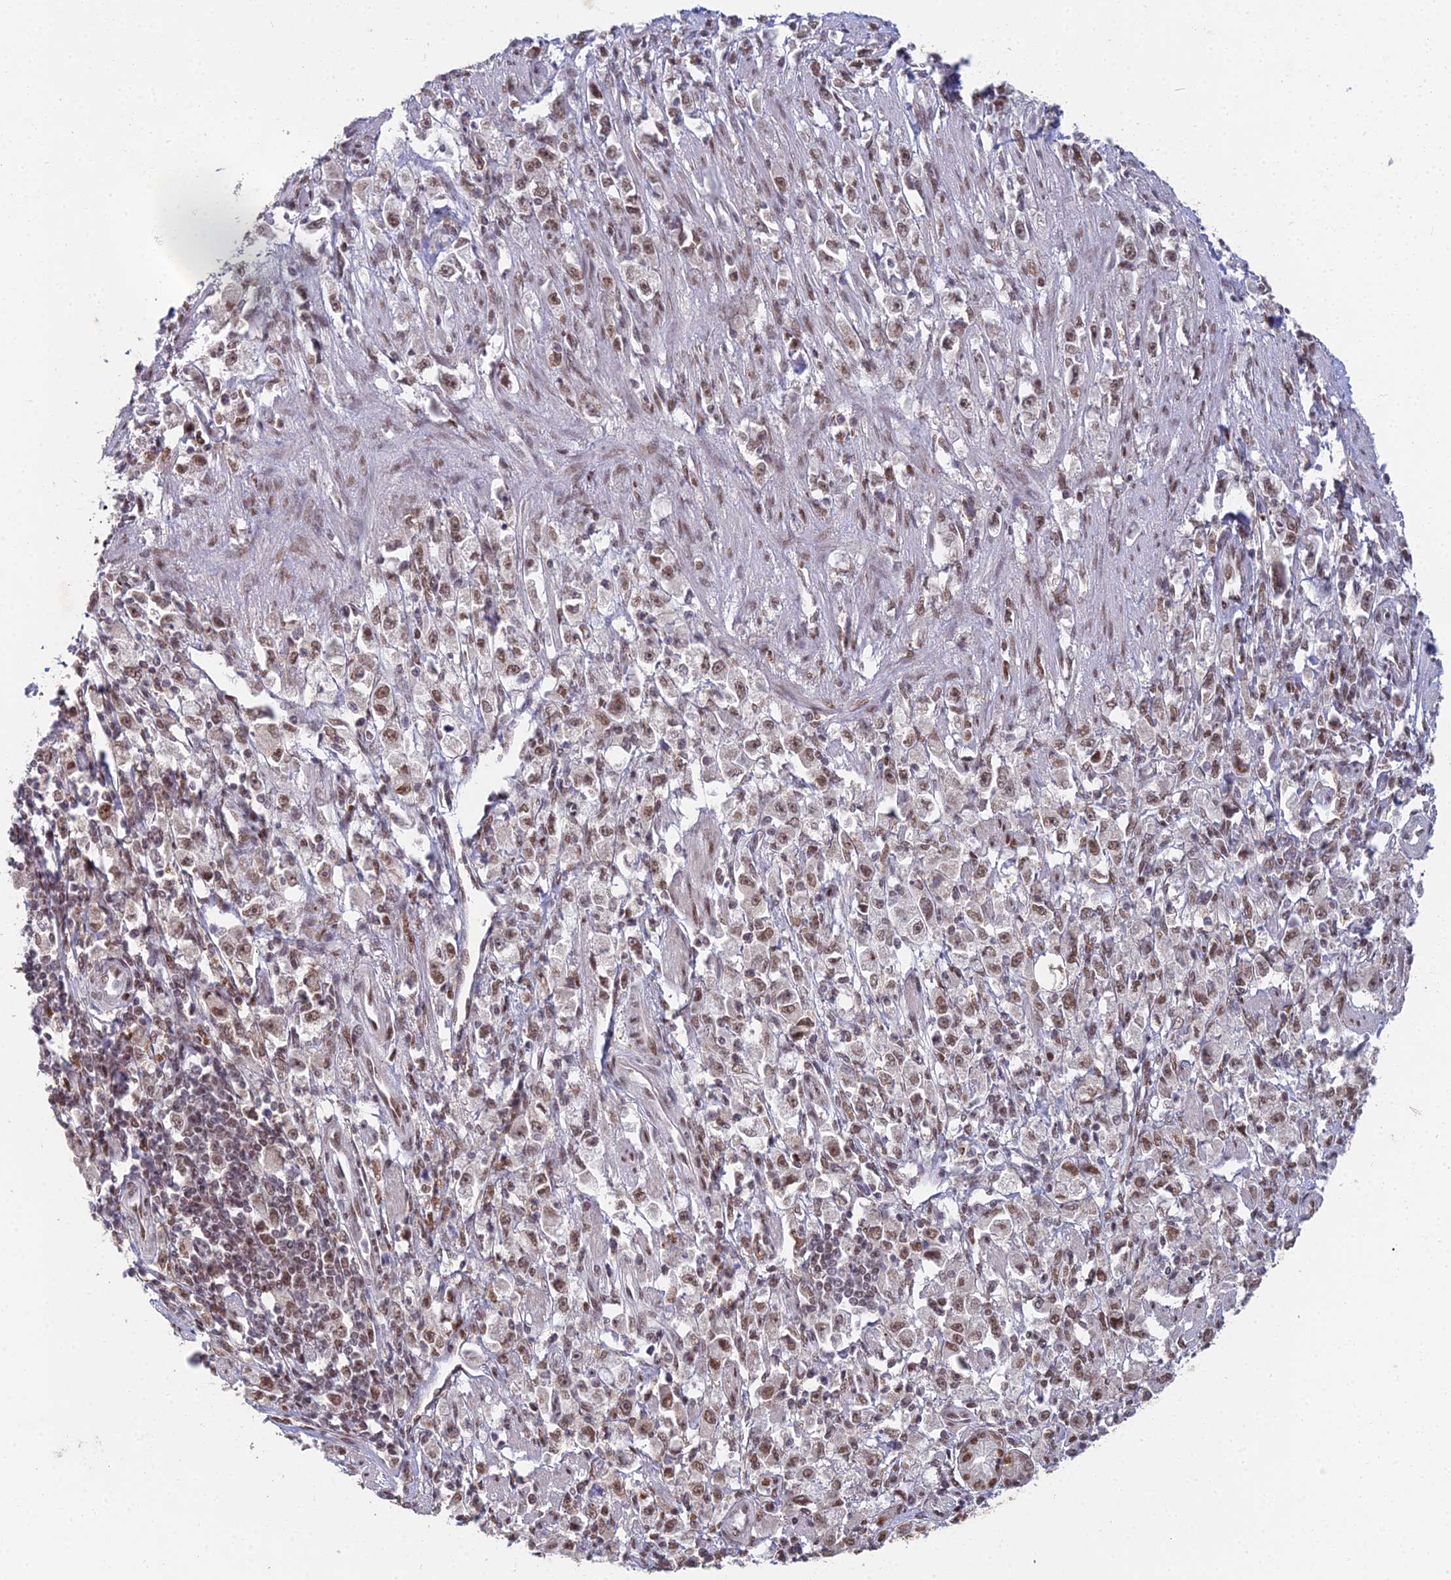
{"staining": {"intensity": "moderate", "quantity": ">75%", "location": "nuclear"}, "tissue": "stomach cancer", "cell_type": "Tumor cells", "image_type": "cancer", "snomed": [{"axis": "morphology", "description": "Adenocarcinoma, NOS"}, {"axis": "topography", "description": "Stomach"}], "caption": "Immunohistochemical staining of human stomach cancer demonstrates medium levels of moderate nuclear protein positivity in approximately >75% of tumor cells.", "gene": "ABHD17A", "patient": {"sex": "female", "age": 59}}